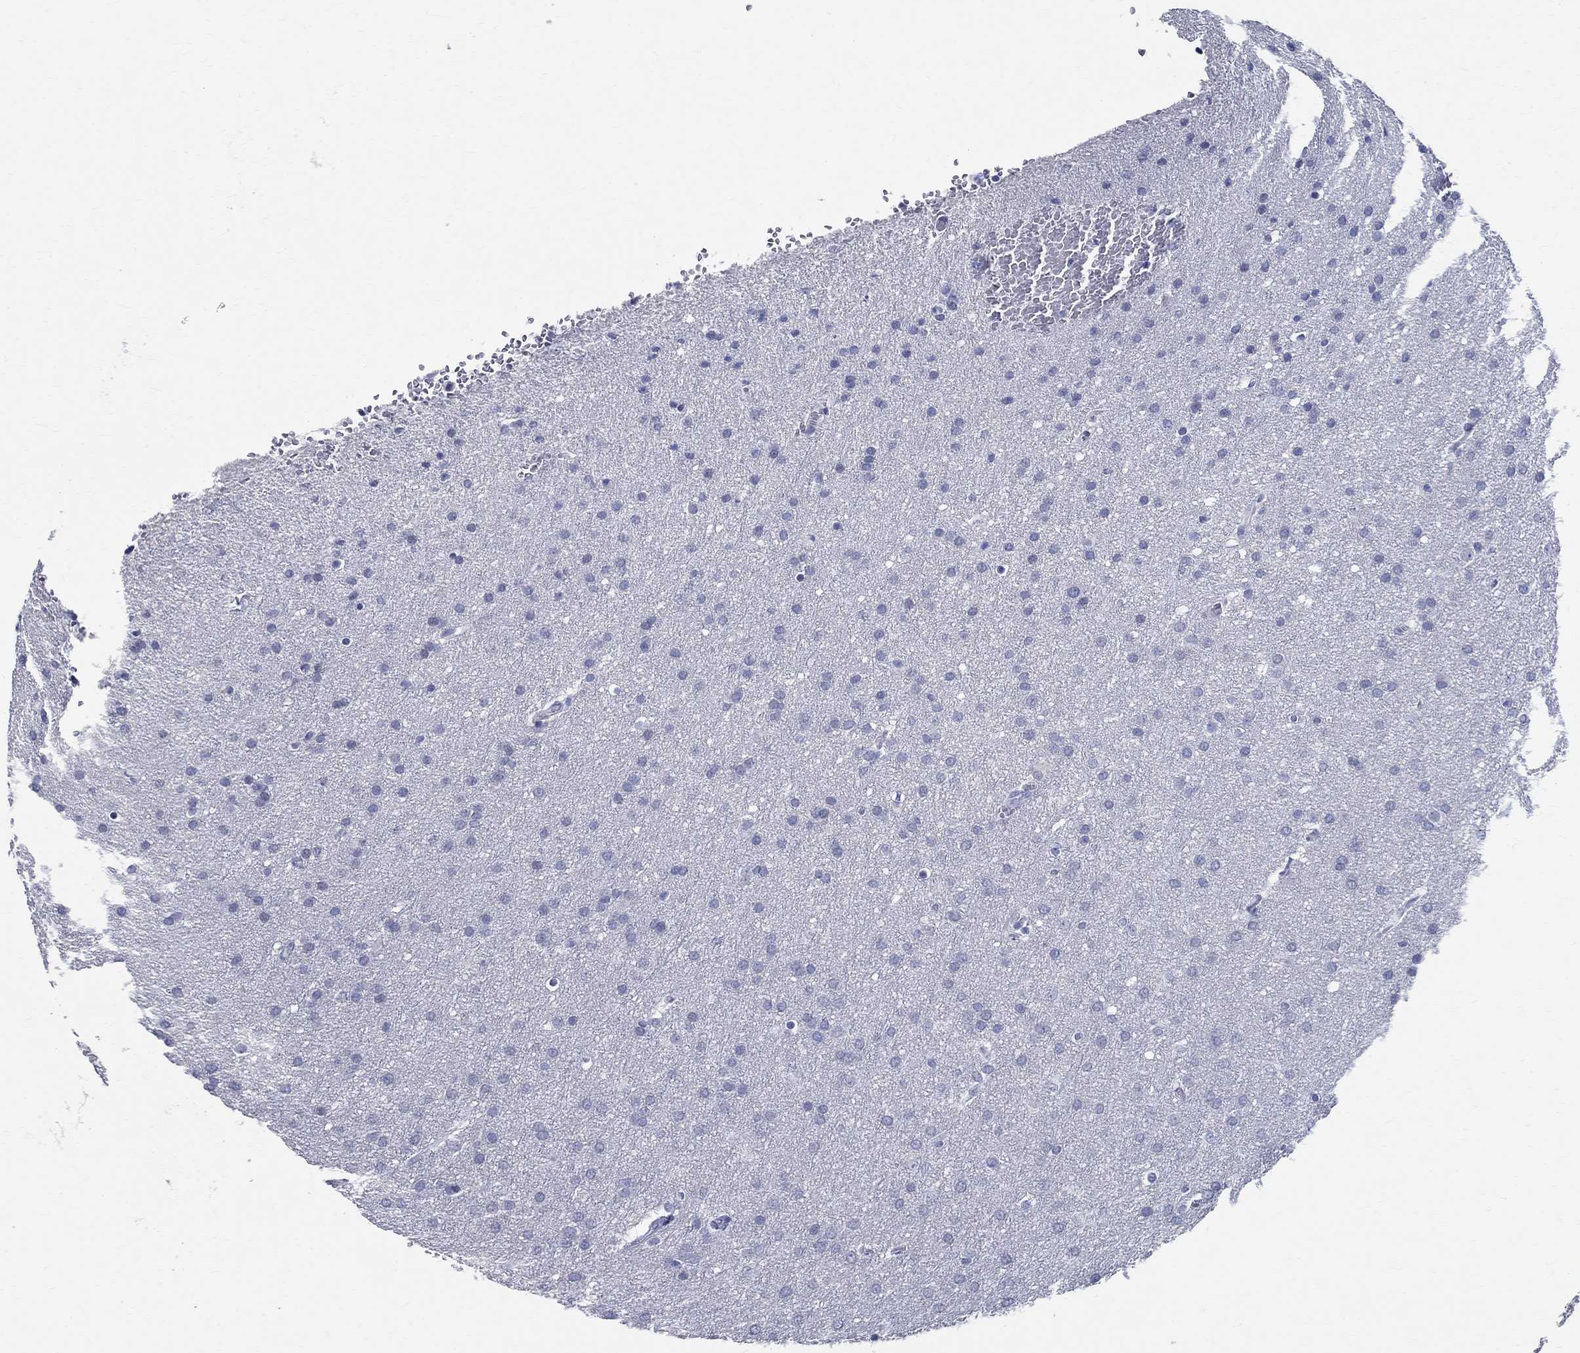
{"staining": {"intensity": "negative", "quantity": "none", "location": "none"}, "tissue": "glioma", "cell_type": "Tumor cells", "image_type": "cancer", "snomed": [{"axis": "morphology", "description": "Glioma, malignant, Low grade"}, {"axis": "topography", "description": "Brain"}], "caption": "This is an IHC photomicrograph of malignant glioma (low-grade). There is no staining in tumor cells.", "gene": "CETN1", "patient": {"sex": "female", "age": 32}}